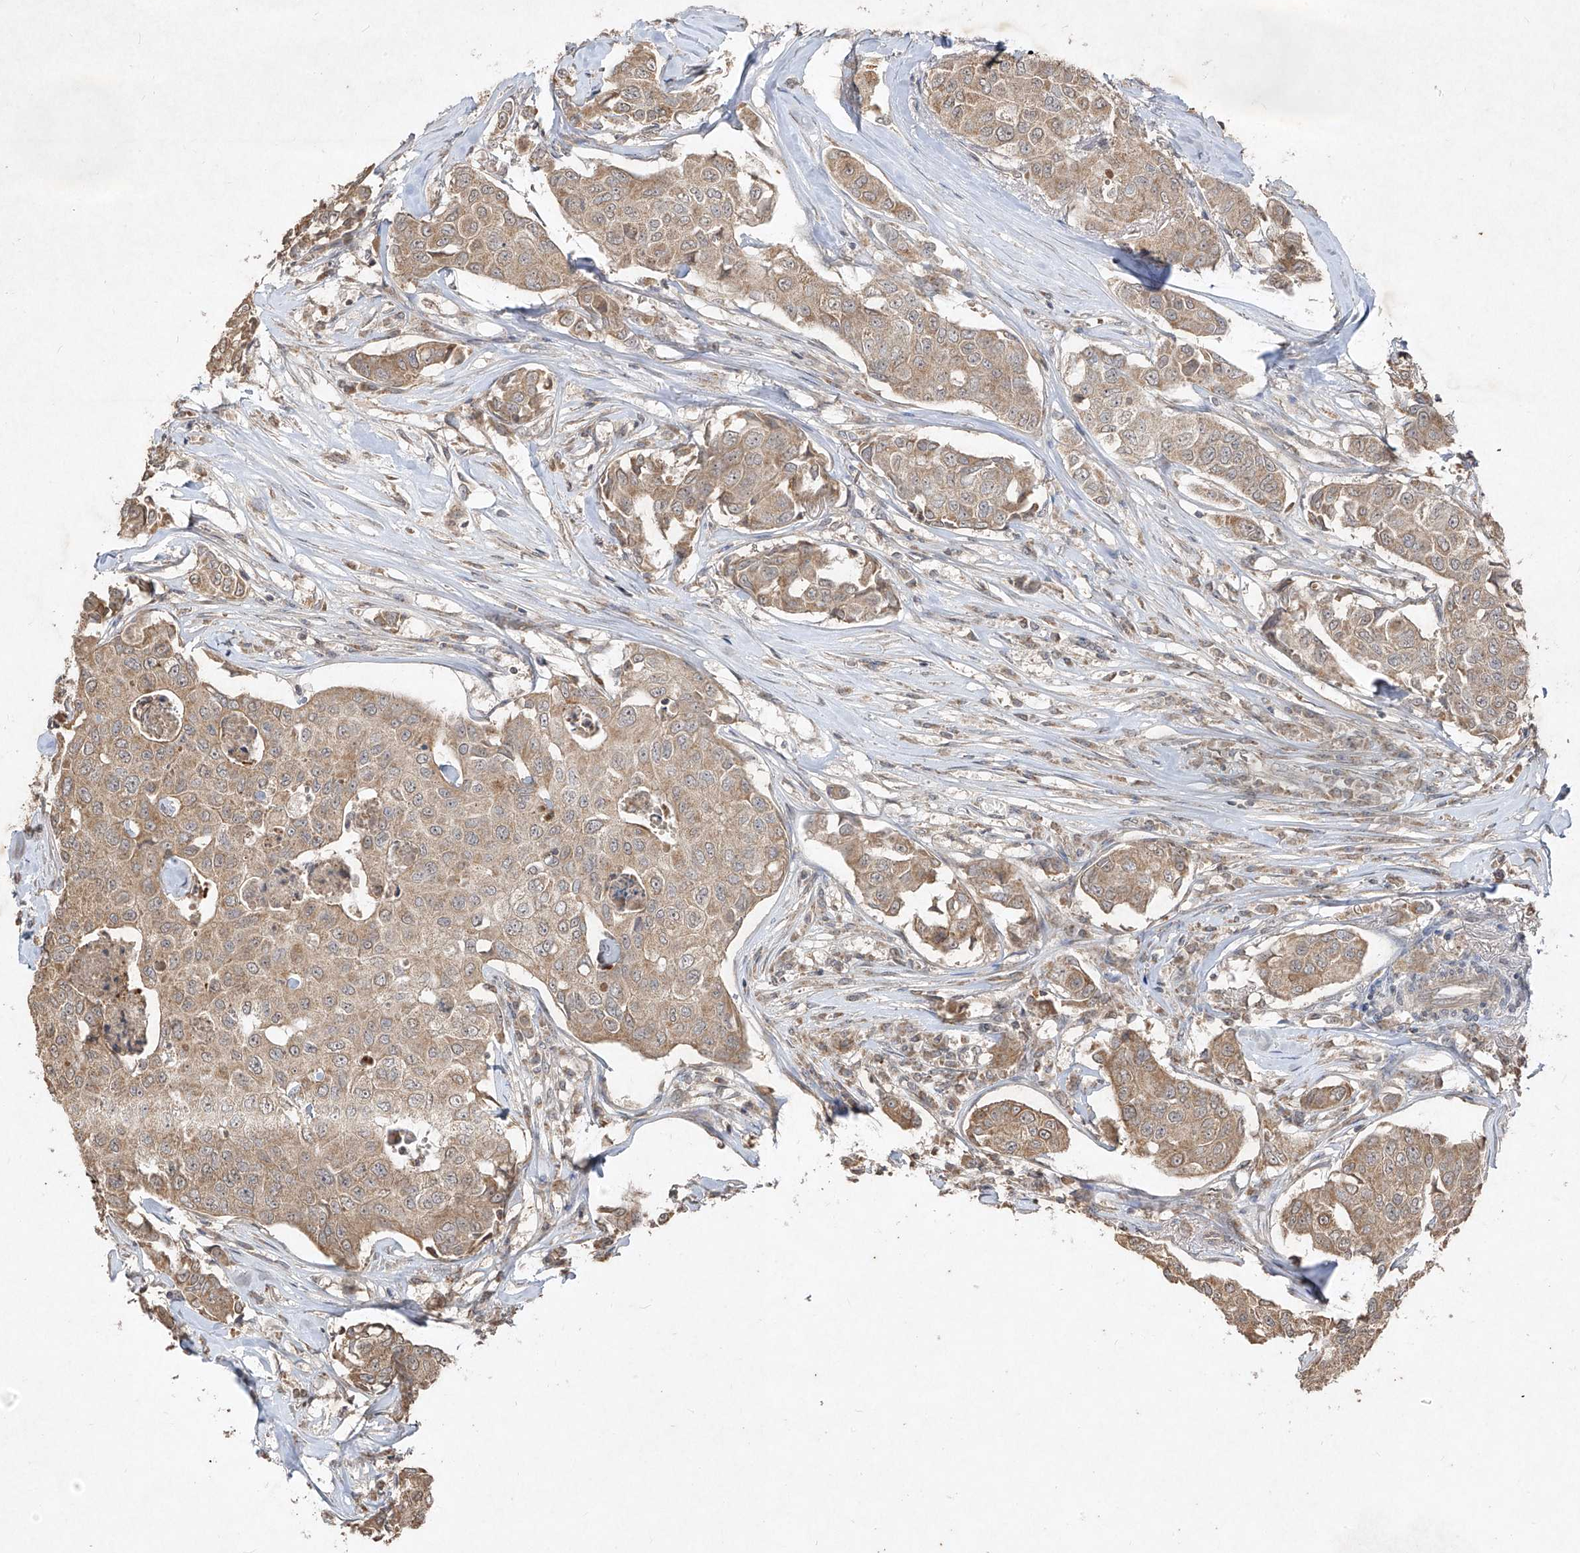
{"staining": {"intensity": "moderate", "quantity": ">75%", "location": "cytoplasmic/membranous"}, "tissue": "breast cancer", "cell_type": "Tumor cells", "image_type": "cancer", "snomed": [{"axis": "morphology", "description": "Duct carcinoma"}, {"axis": "topography", "description": "Breast"}], "caption": "An immunohistochemistry (IHC) histopathology image of tumor tissue is shown. Protein staining in brown shows moderate cytoplasmic/membranous positivity in breast intraductal carcinoma within tumor cells.", "gene": "ABCD3", "patient": {"sex": "female", "age": 80}}